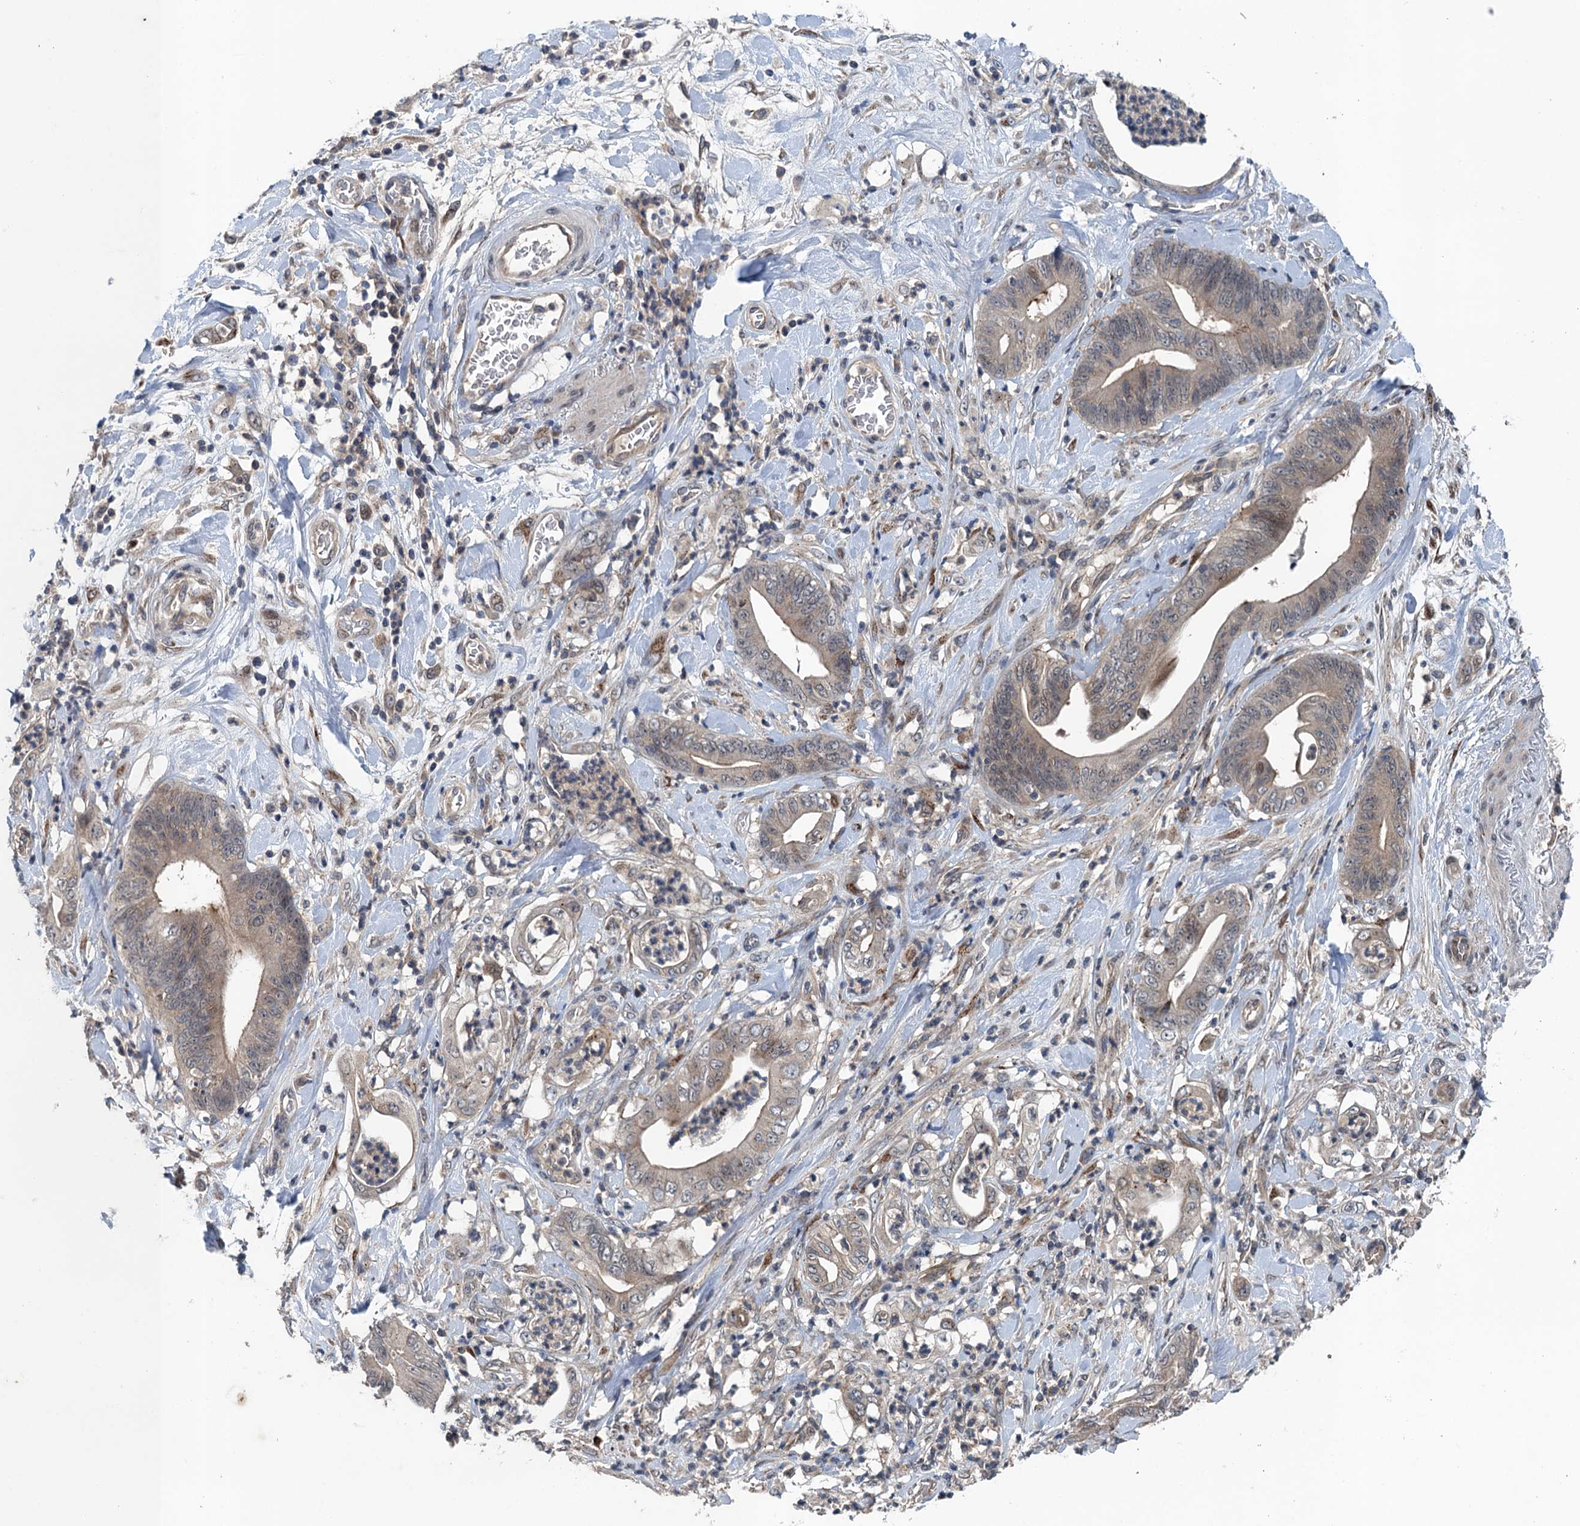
{"staining": {"intensity": "weak", "quantity": "<25%", "location": "cytoplasmic/membranous"}, "tissue": "stomach cancer", "cell_type": "Tumor cells", "image_type": "cancer", "snomed": [{"axis": "morphology", "description": "Adenocarcinoma, NOS"}, {"axis": "topography", "description": "Stomach"}], "caption": "Immunohistochemical staining of stomach cancer (adenocarcinoma) reveals no significant positivity in tumor cells. The staining is performed using DAB brown chromogen with nuclei counter-stained in using hematoxylin.", "gene": "RNF165", "patient": {"sex": "female", "age": 73}}